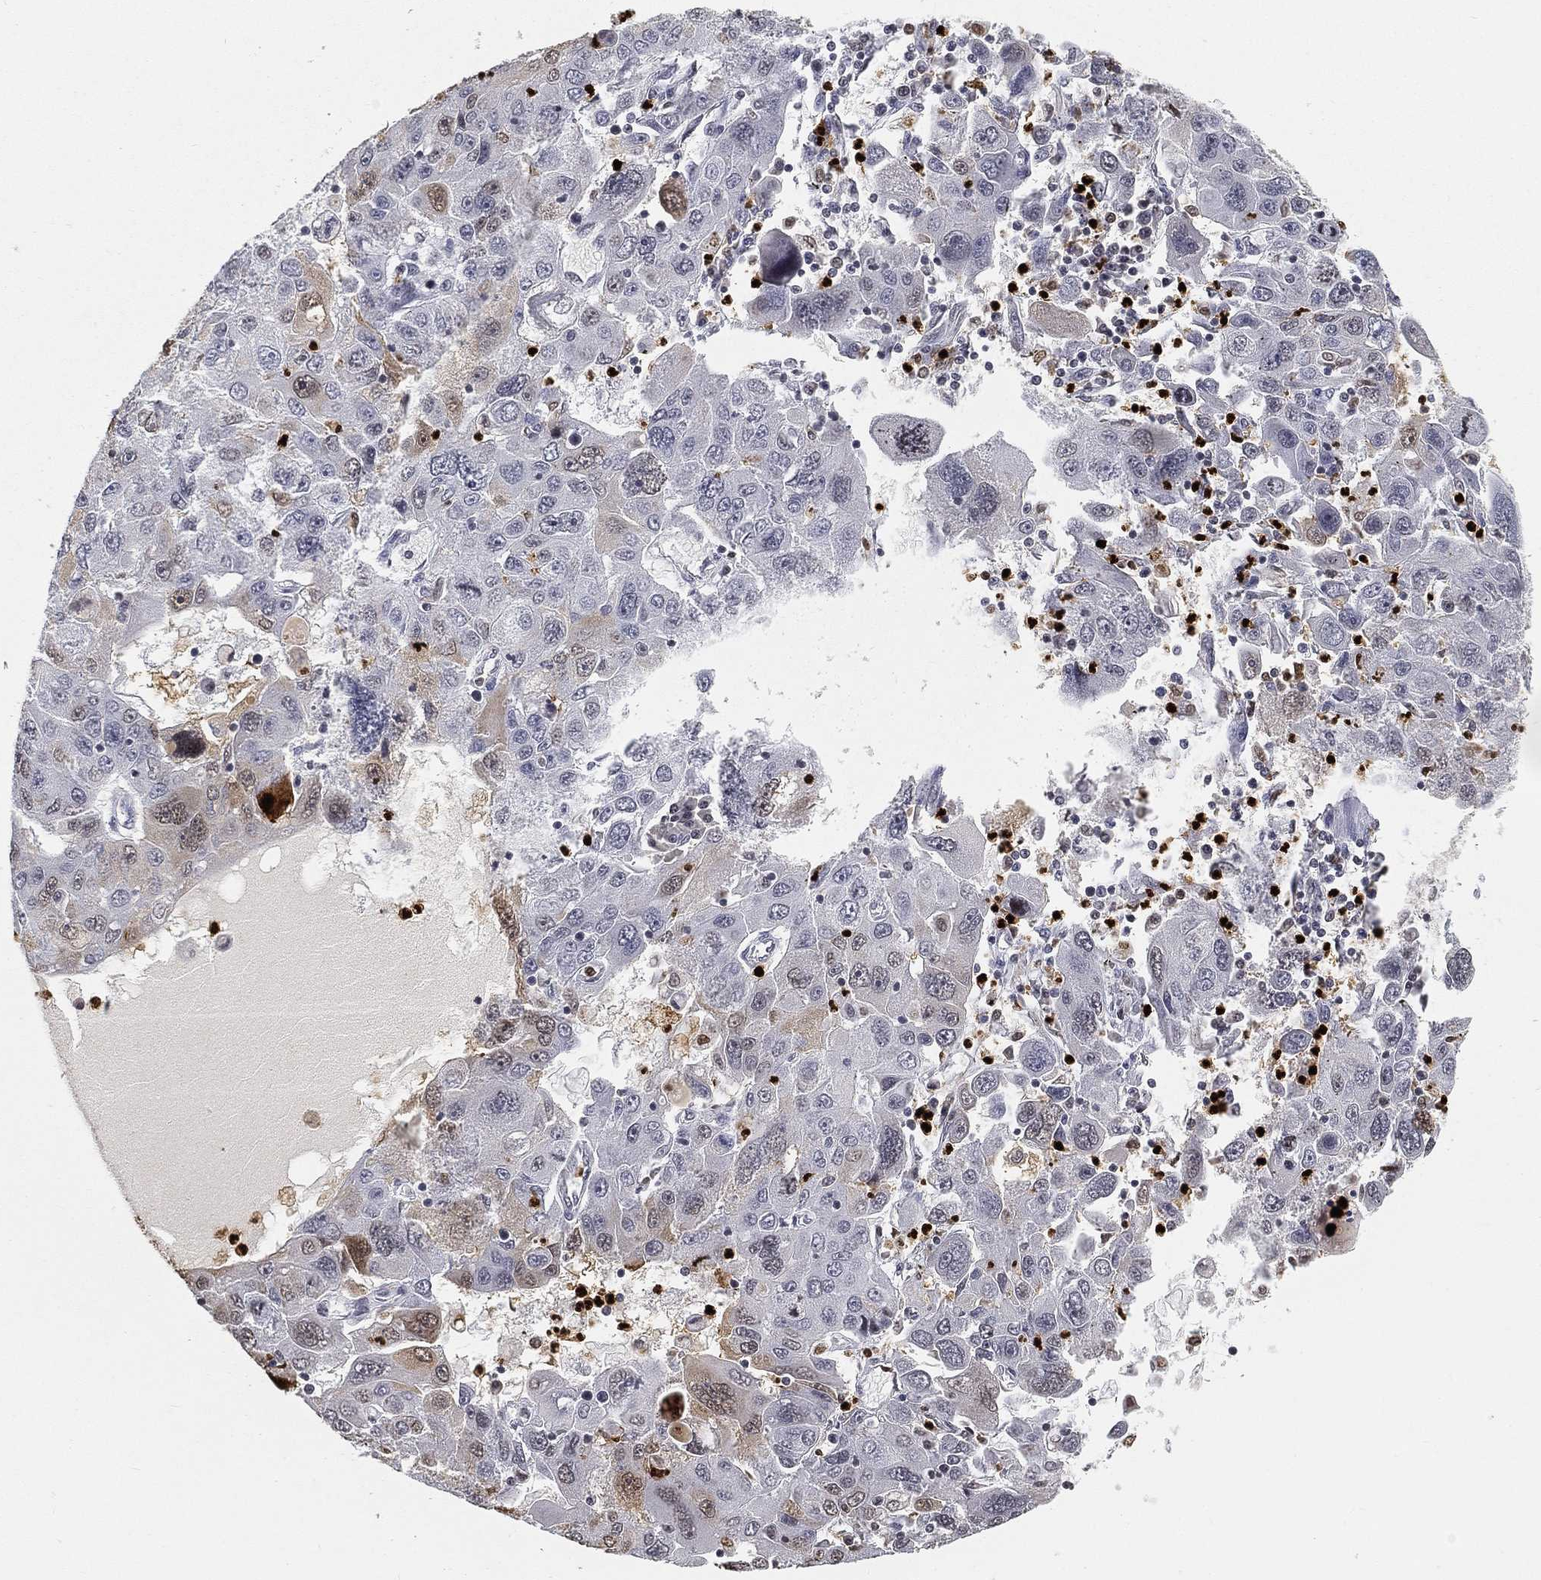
{"staining": {"intensity": "negative", "quantity": "none", "location": "none"}, "tissue": "stomach cancer", "cell_type": "Tumor cells", "image_type": "cancer", "snomed": [{"axis": "morphology", "description": "Adenocarcinoma, NOS"}, {"axis": "topography", "description": "Stomach"}], "caption": "Stomach cancer (adenocarcinoma) was stained to show a protein in brown. There is no significant expression in tumor cells. Brightfield microscopy of immunohistochemistry stained with DAB (brown) and hematoxylin (blue), captured at high magnification.", "gene": "ARG1", "patient": {"sex": "male", "age": 56}}